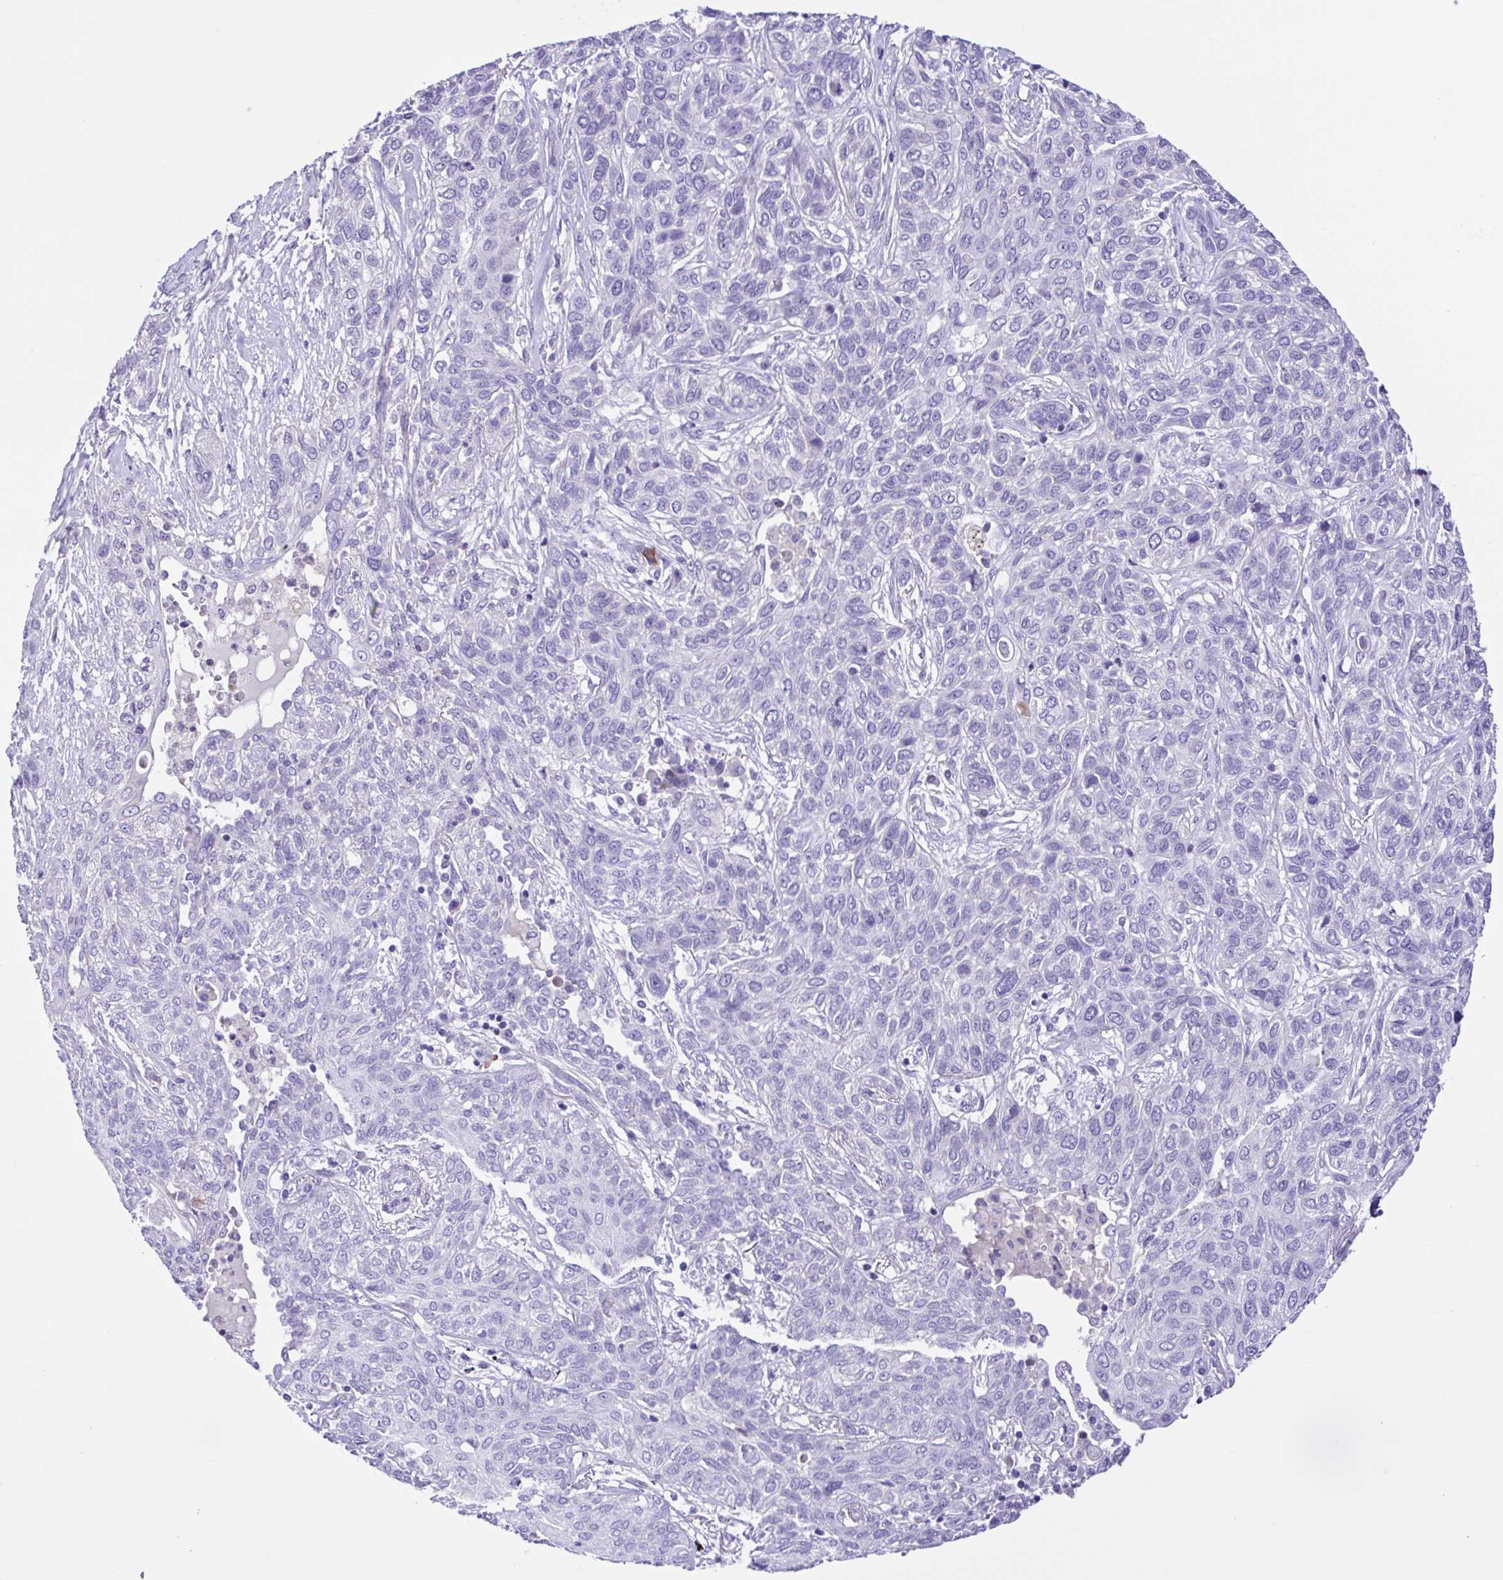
{"staining": {"intensity": "negative", "quantity": "none", "location": "none"}, "tissue": "lung cancer", "cell_type": "Tumor cells", "image_type": "cancer", "snomed": [{"axis": "morphology", "description": "Squamous cell carcinoma, NOS"}, {"axis": "topography", "description": "Lung"}], "caption": "High power microscopy histopathology image of an IHC photomicrograph of lung squamous cell carcinoma, revealing no significant expression in tumor cells.", "gene": "ISM2", "patient": {"sex": "female", "age": 70}}